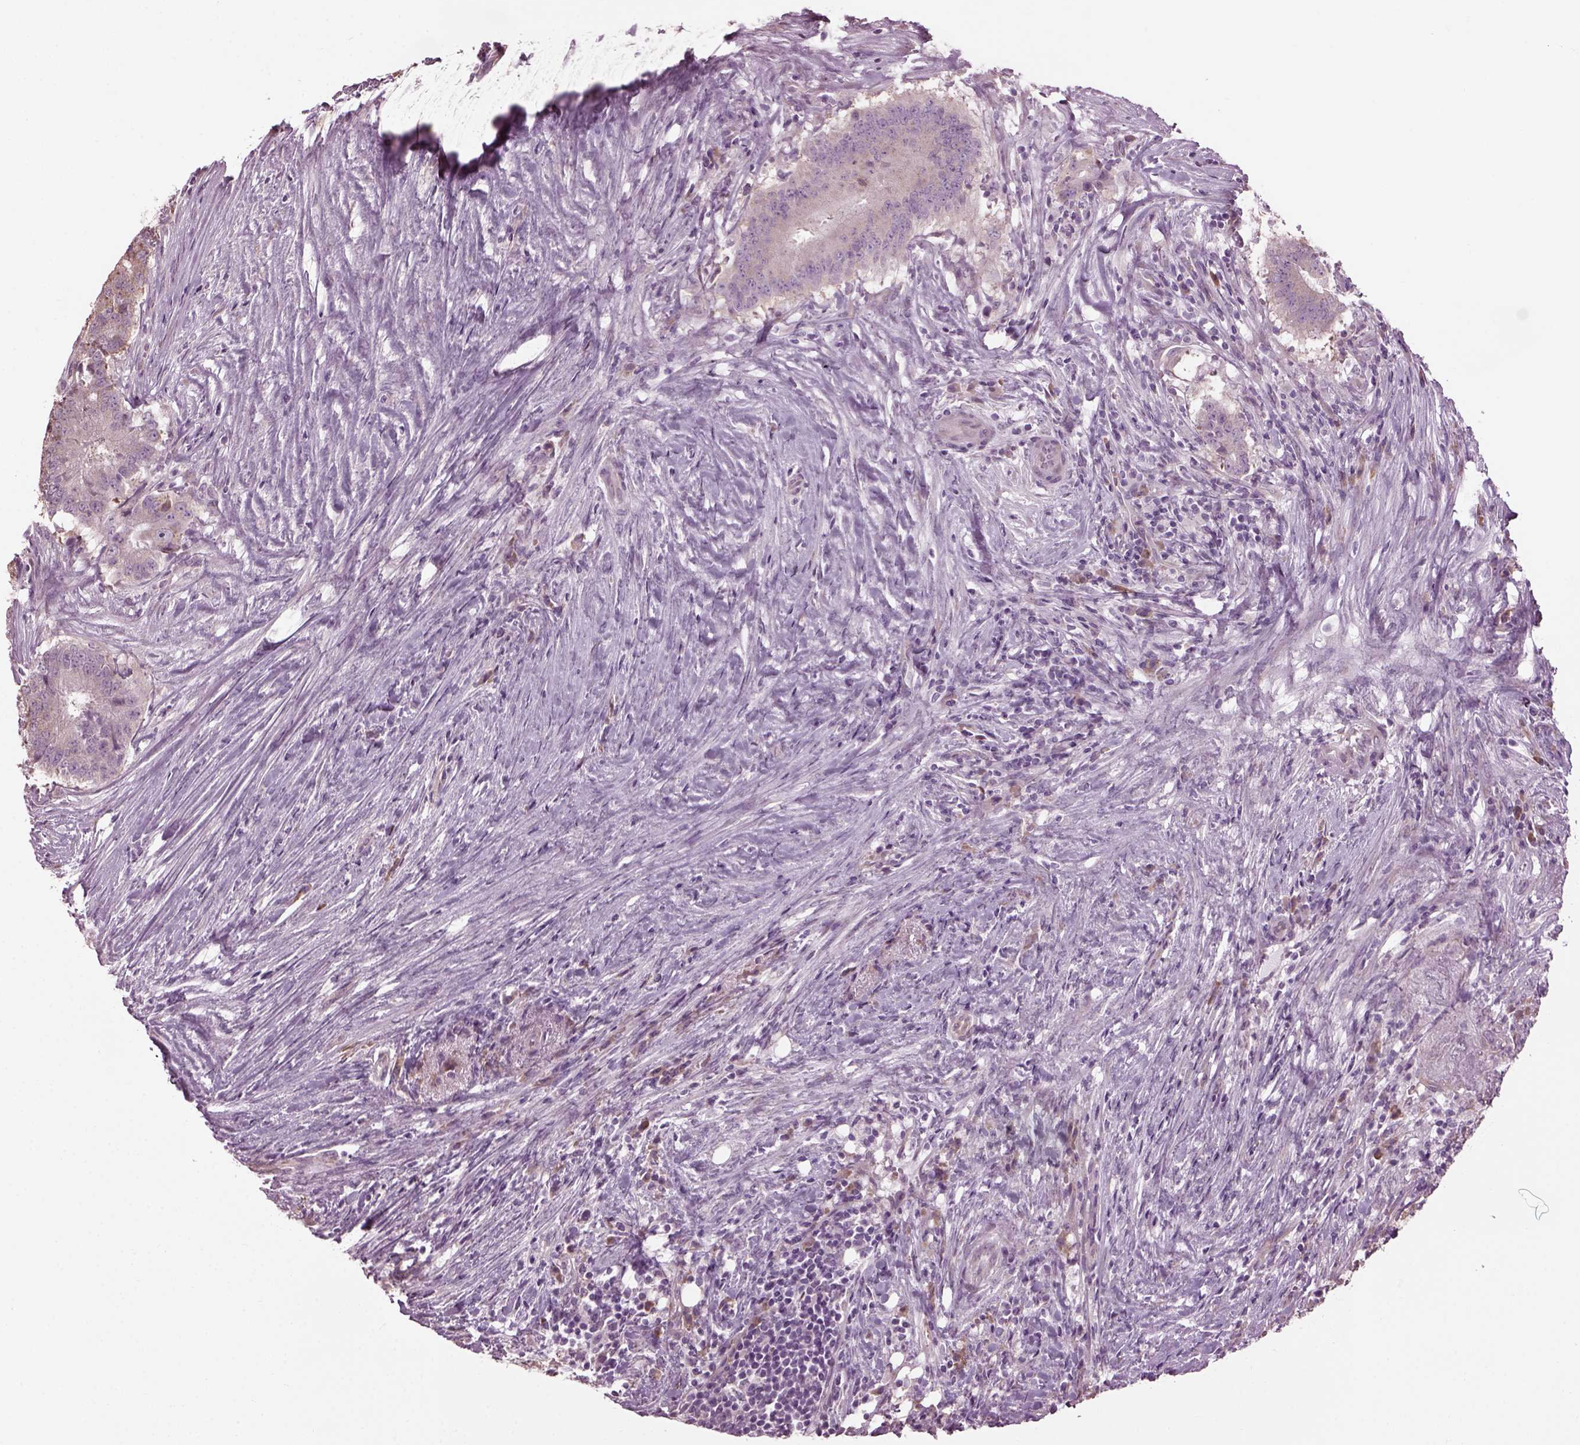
{"staining": {"intensity": "weak", "quantity": ">75%", "location": "cytoplasmic/membranous"}, "tissue": "colorectal cancer", "cell_type": "Tumor cells", "image_type": "cancer", "snomed": [{"axis": "morphology", "description": "Adenocarcinoma, NOS"}, {"axis": "topography", "description": "Colon"}], "caption": "An immunohistochemistry photomicrograph of neoplastic tissue is shown. Protein staining in brown shows weak cytoplasmic/membranous positivity in colorectal cancer (adenocarcinoma) within tumor cells.", "gene": "CABP5", "patient": {"sex": "female", "age": 43}}